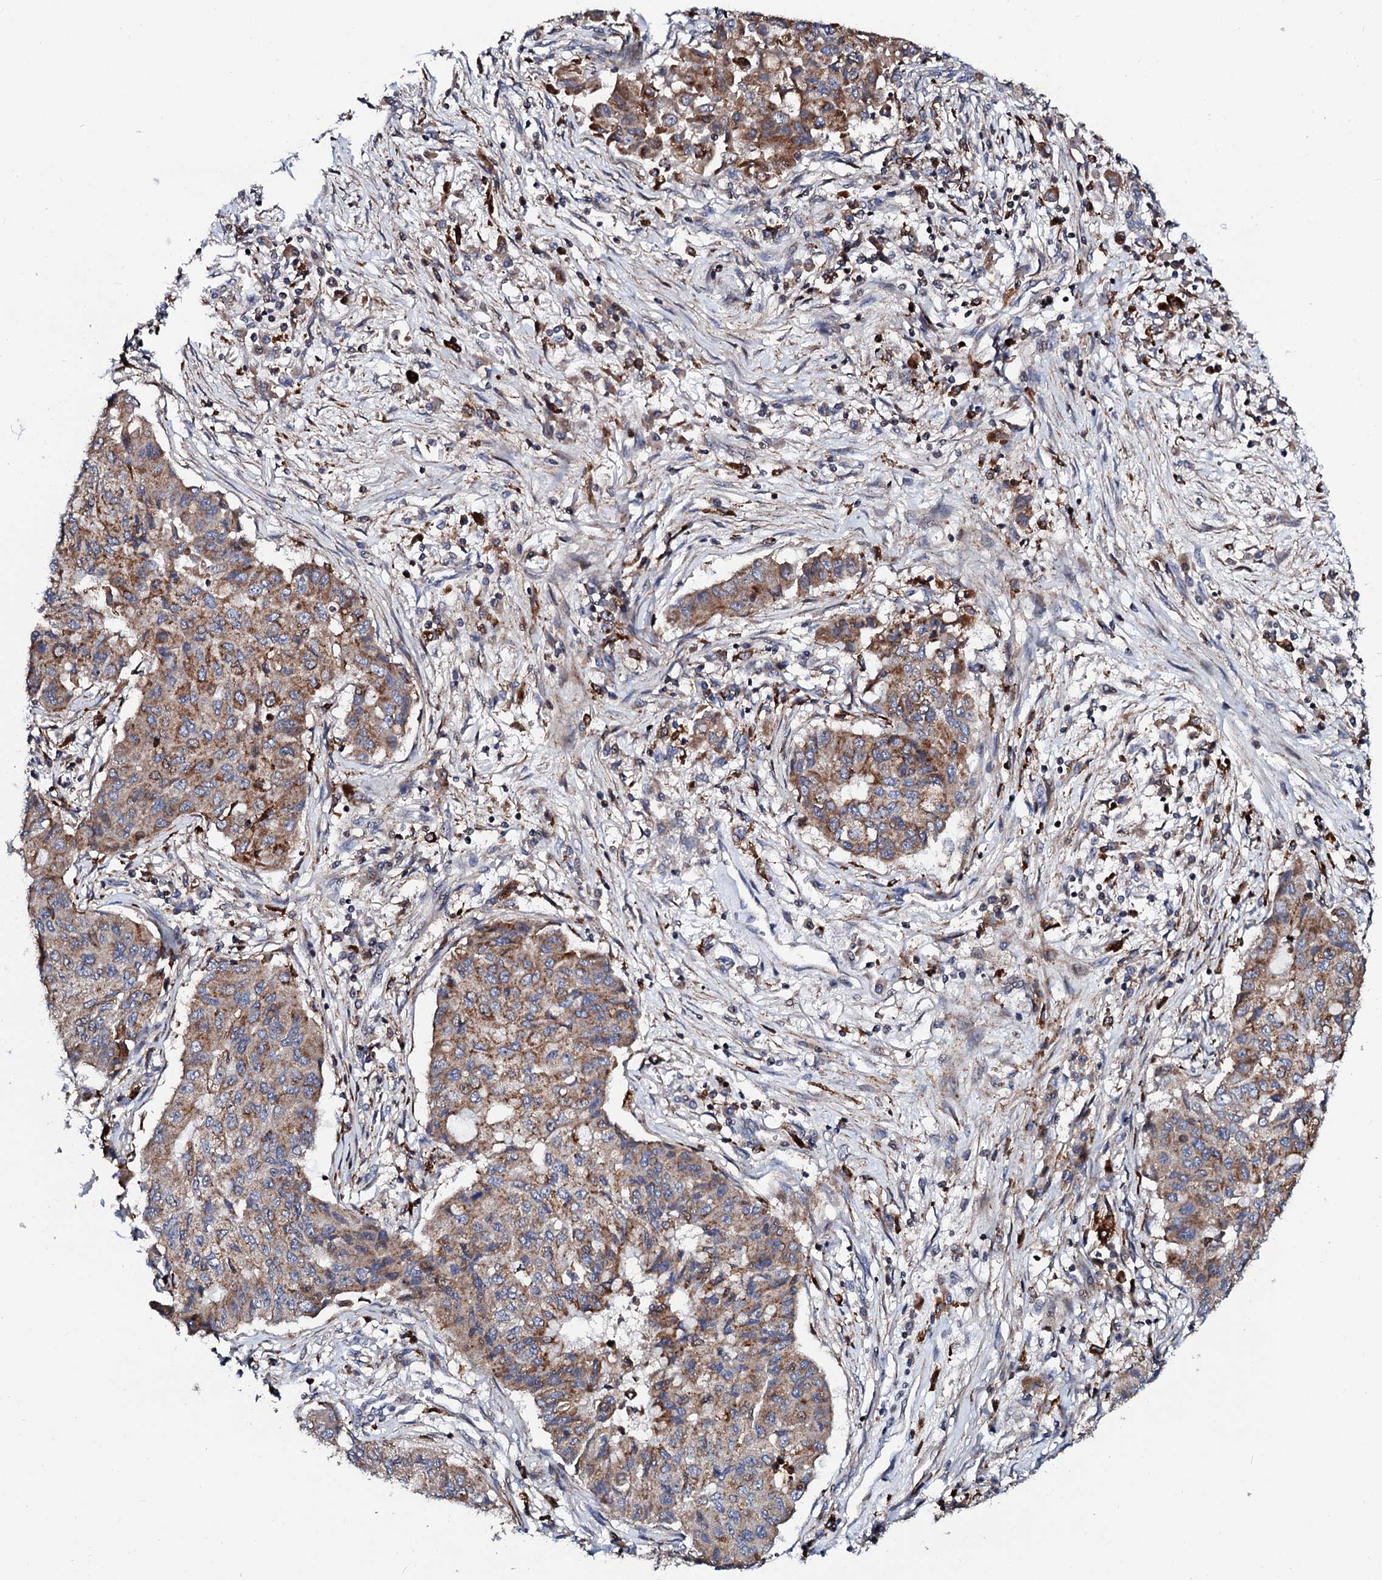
{"staining": {"intensity": "moderate", "quantity": ">75%", "location": "cytoplasmic/membranous"}, "tissue": "lung cancer", "cell_type": "Tumor cells", "image_type": "cancer", "snomed": [{"axis": "morphology", "description": "Squamous cell carcinoma, NOS"}, {"axis": "topography", "description": "Lung"}], "caption": "Human lung cancer (squamous cell carcinoma) stained with a protein marker demonstrates moderate staining in tumor cells.", "gene": "TCIRG1", "patient": {"sex": "male", "age": 74}}